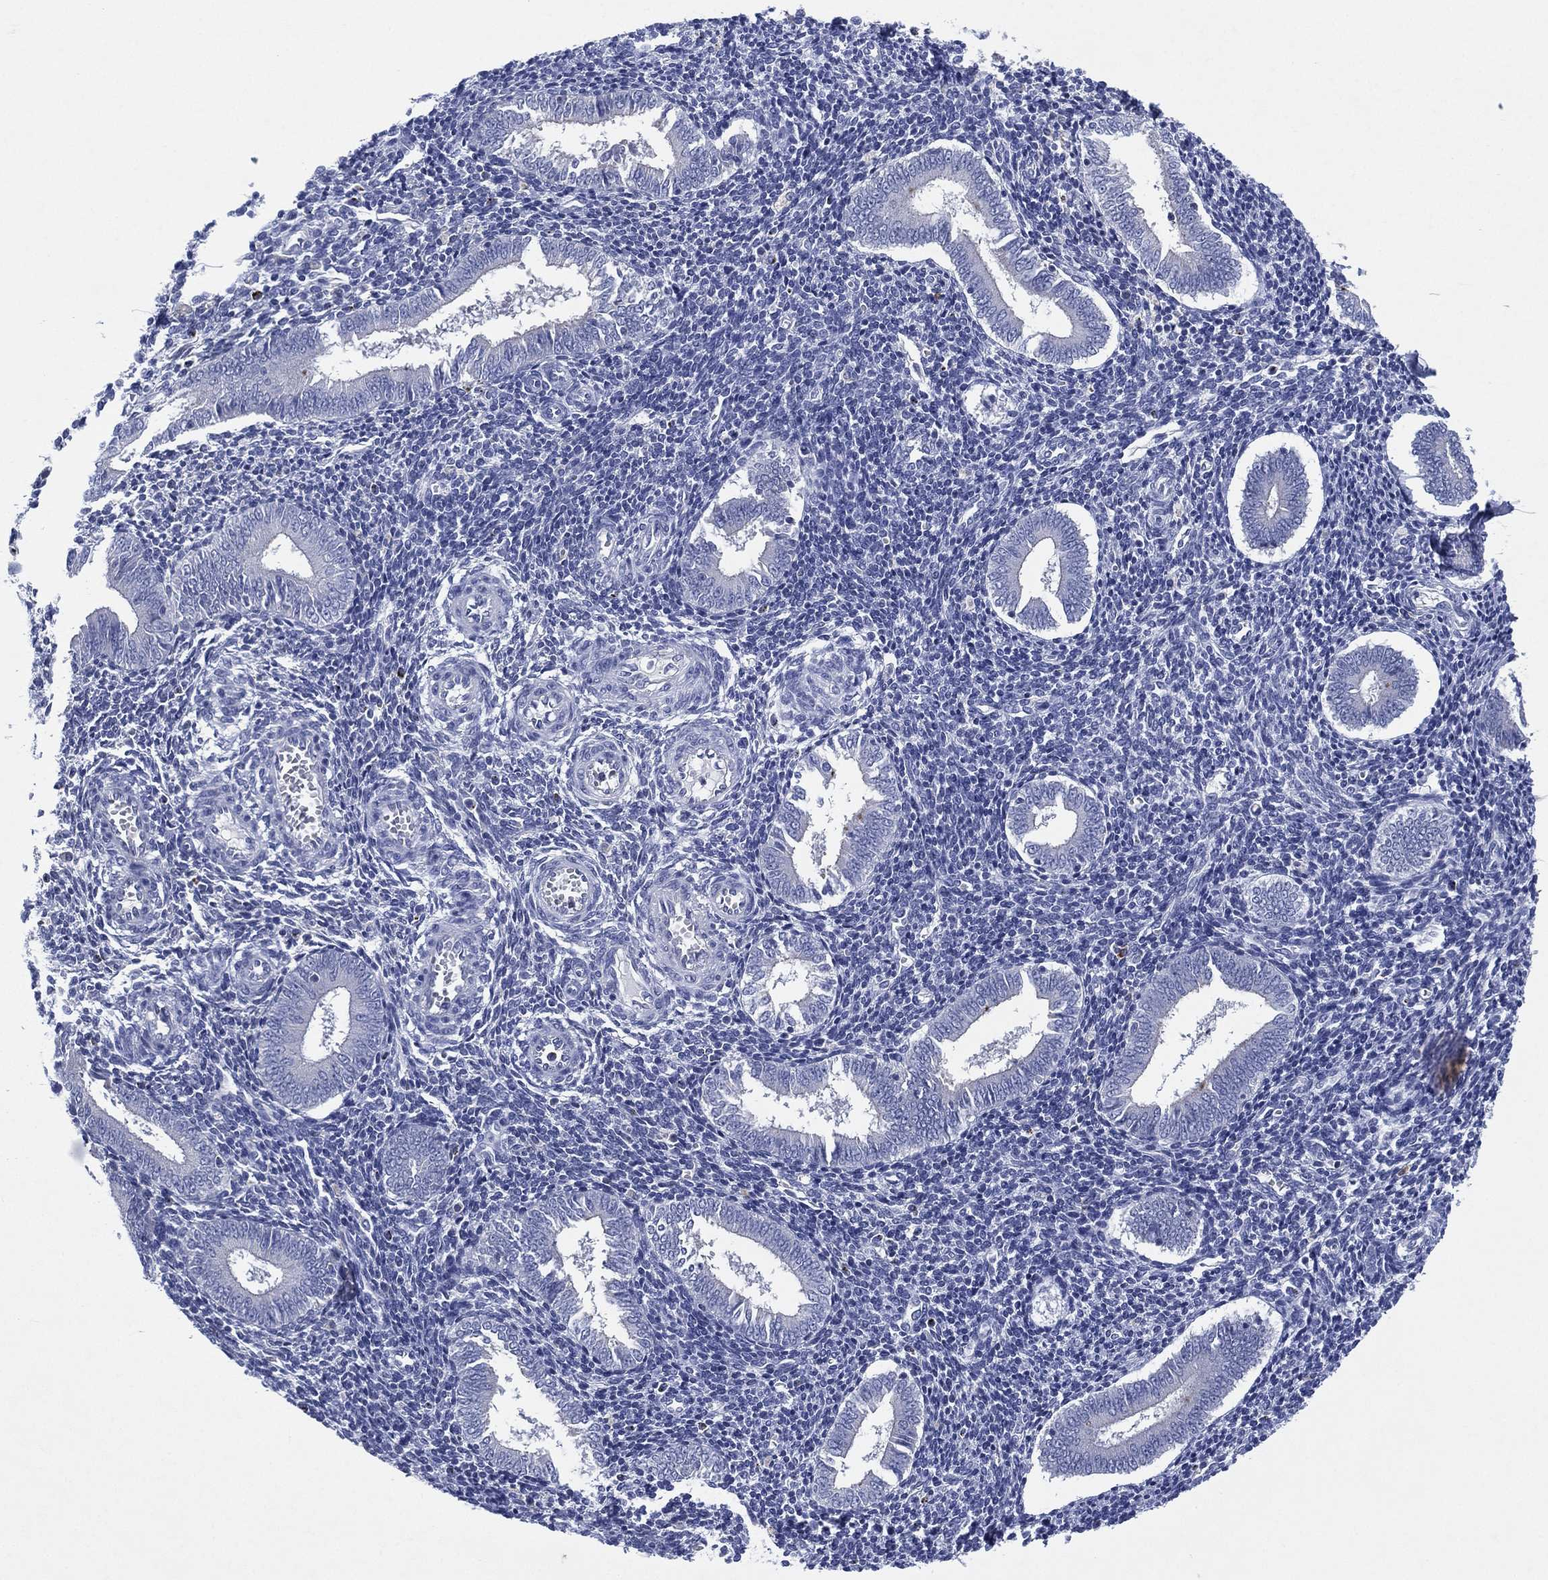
{"staining": {"intensity": "negative", "quantity": "none", "location": "none"}, "tissue": "endometrium", "cell_type": "Cells in endometrial stroma", "image_type": "normal", "snomed": [{"axis": "morphology", "description": "Normal tissue, NOS"}, {"axis": "topography", "description": "Endometrium"}], "caption": "This is an immunohistochemistry image of normal endometrium. There is no staining in cells in endometrial stroma.", "gene": "CHRNA3", "patient": {"sex": "female", "age": 25}}